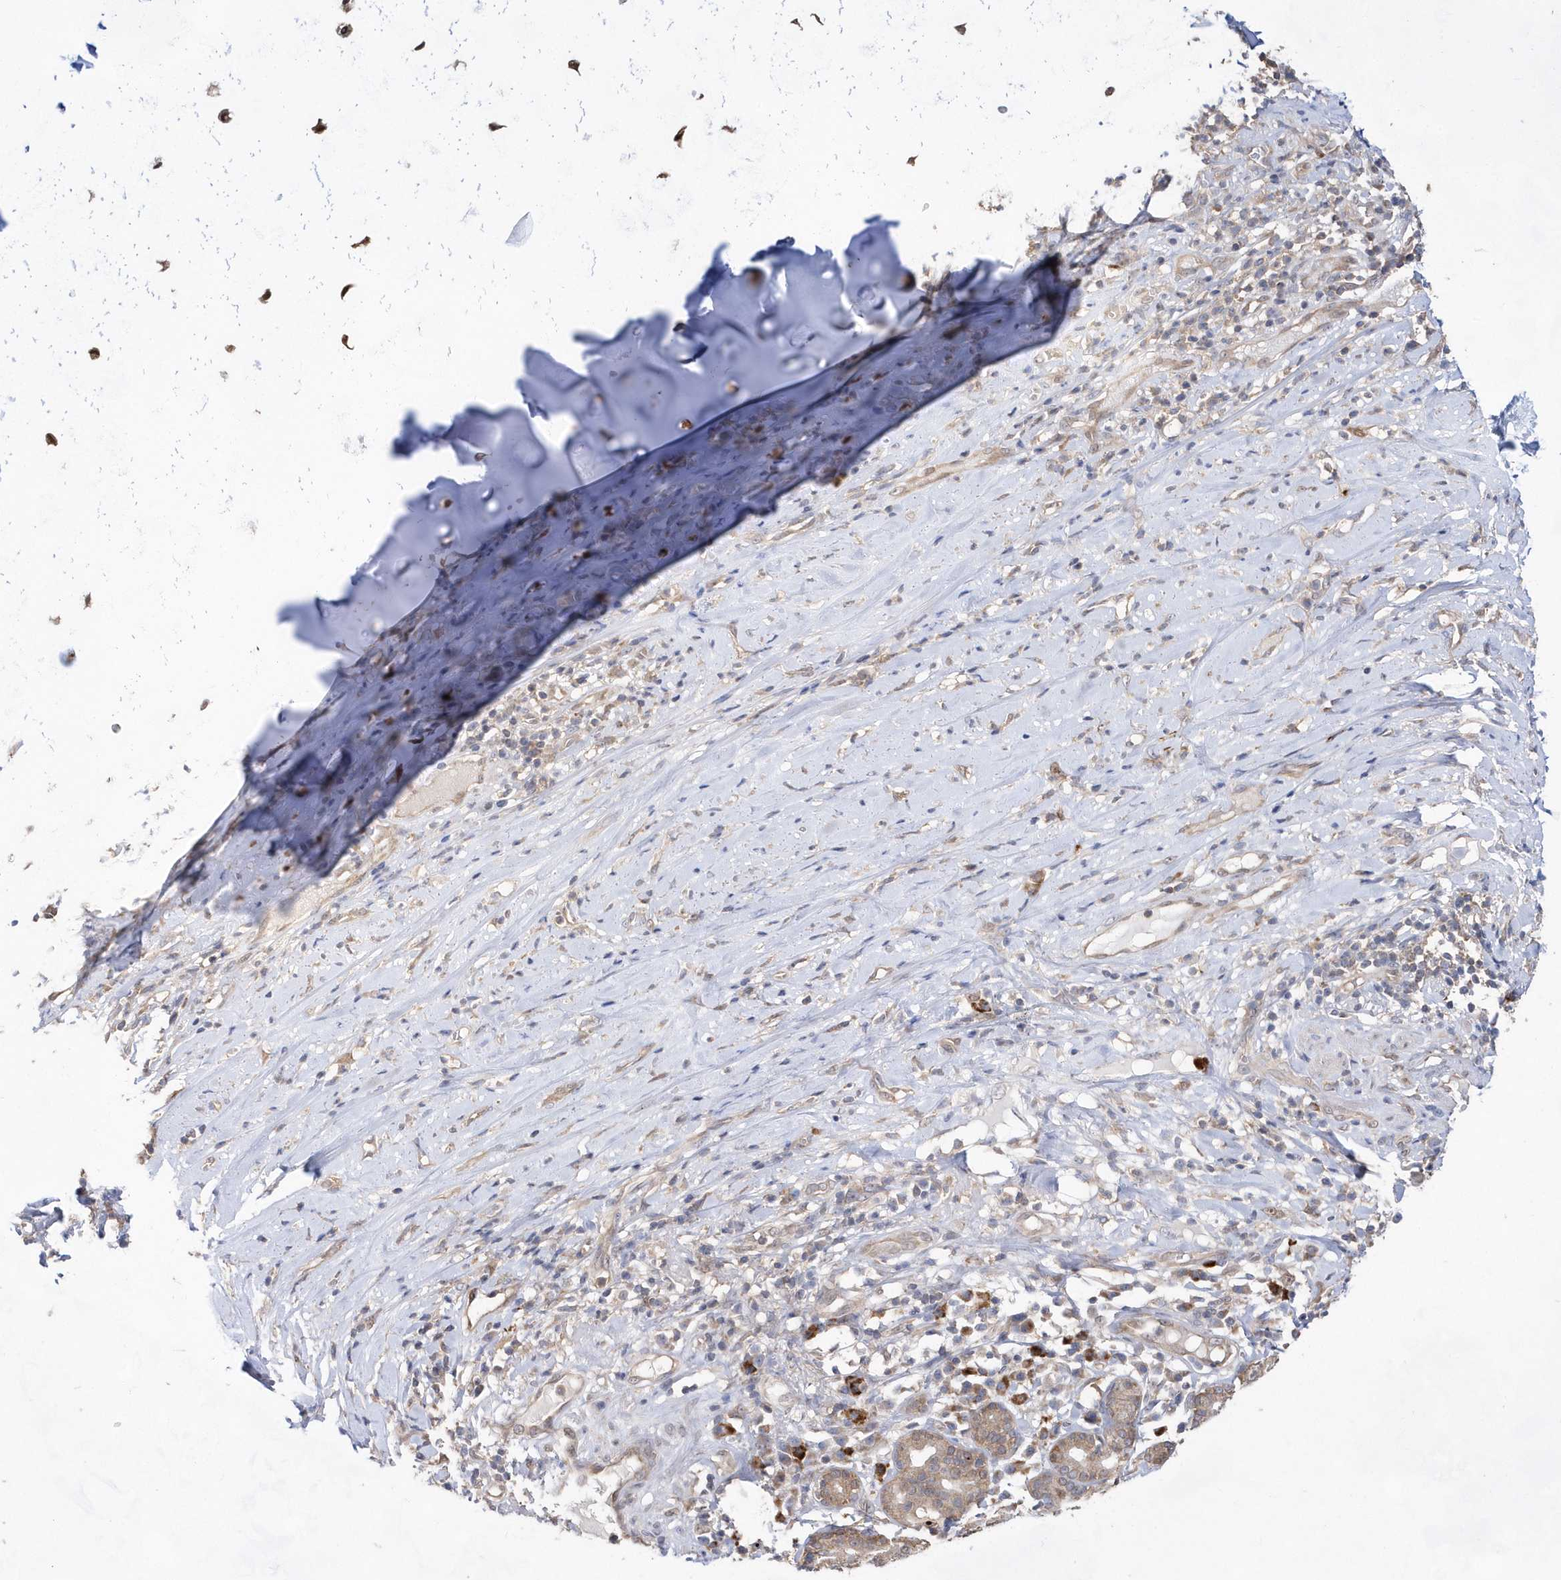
{"staining": {"intensity": "moderate", "quantity": ">75%", "location": "cytoplasmic/membranous"}, "tissue": "soft tissue", "cell_type": "Chondrocytes", "image_type": "normal", "snomed": [{"axis": "morphology", "description": "Normal tissue, NOS"}, {"axis": "morphology", "description": "Basal cell carcinoma"}, {"axis": "topography", "description": "Cartilage tissue"}, {"axis": "topography", "description": "Nasopharynx"}, {"axis": "topography", "description": "Oral tissue"}], "caption": "An IHC image of unremarkable tissue is shown. Protein staining in brown shows moderate cytoplasmic/membranous positivity in soft tissue within chondrocytes.", "gene": "BDH2", "patient": {"sex": "female", "age": 77}}